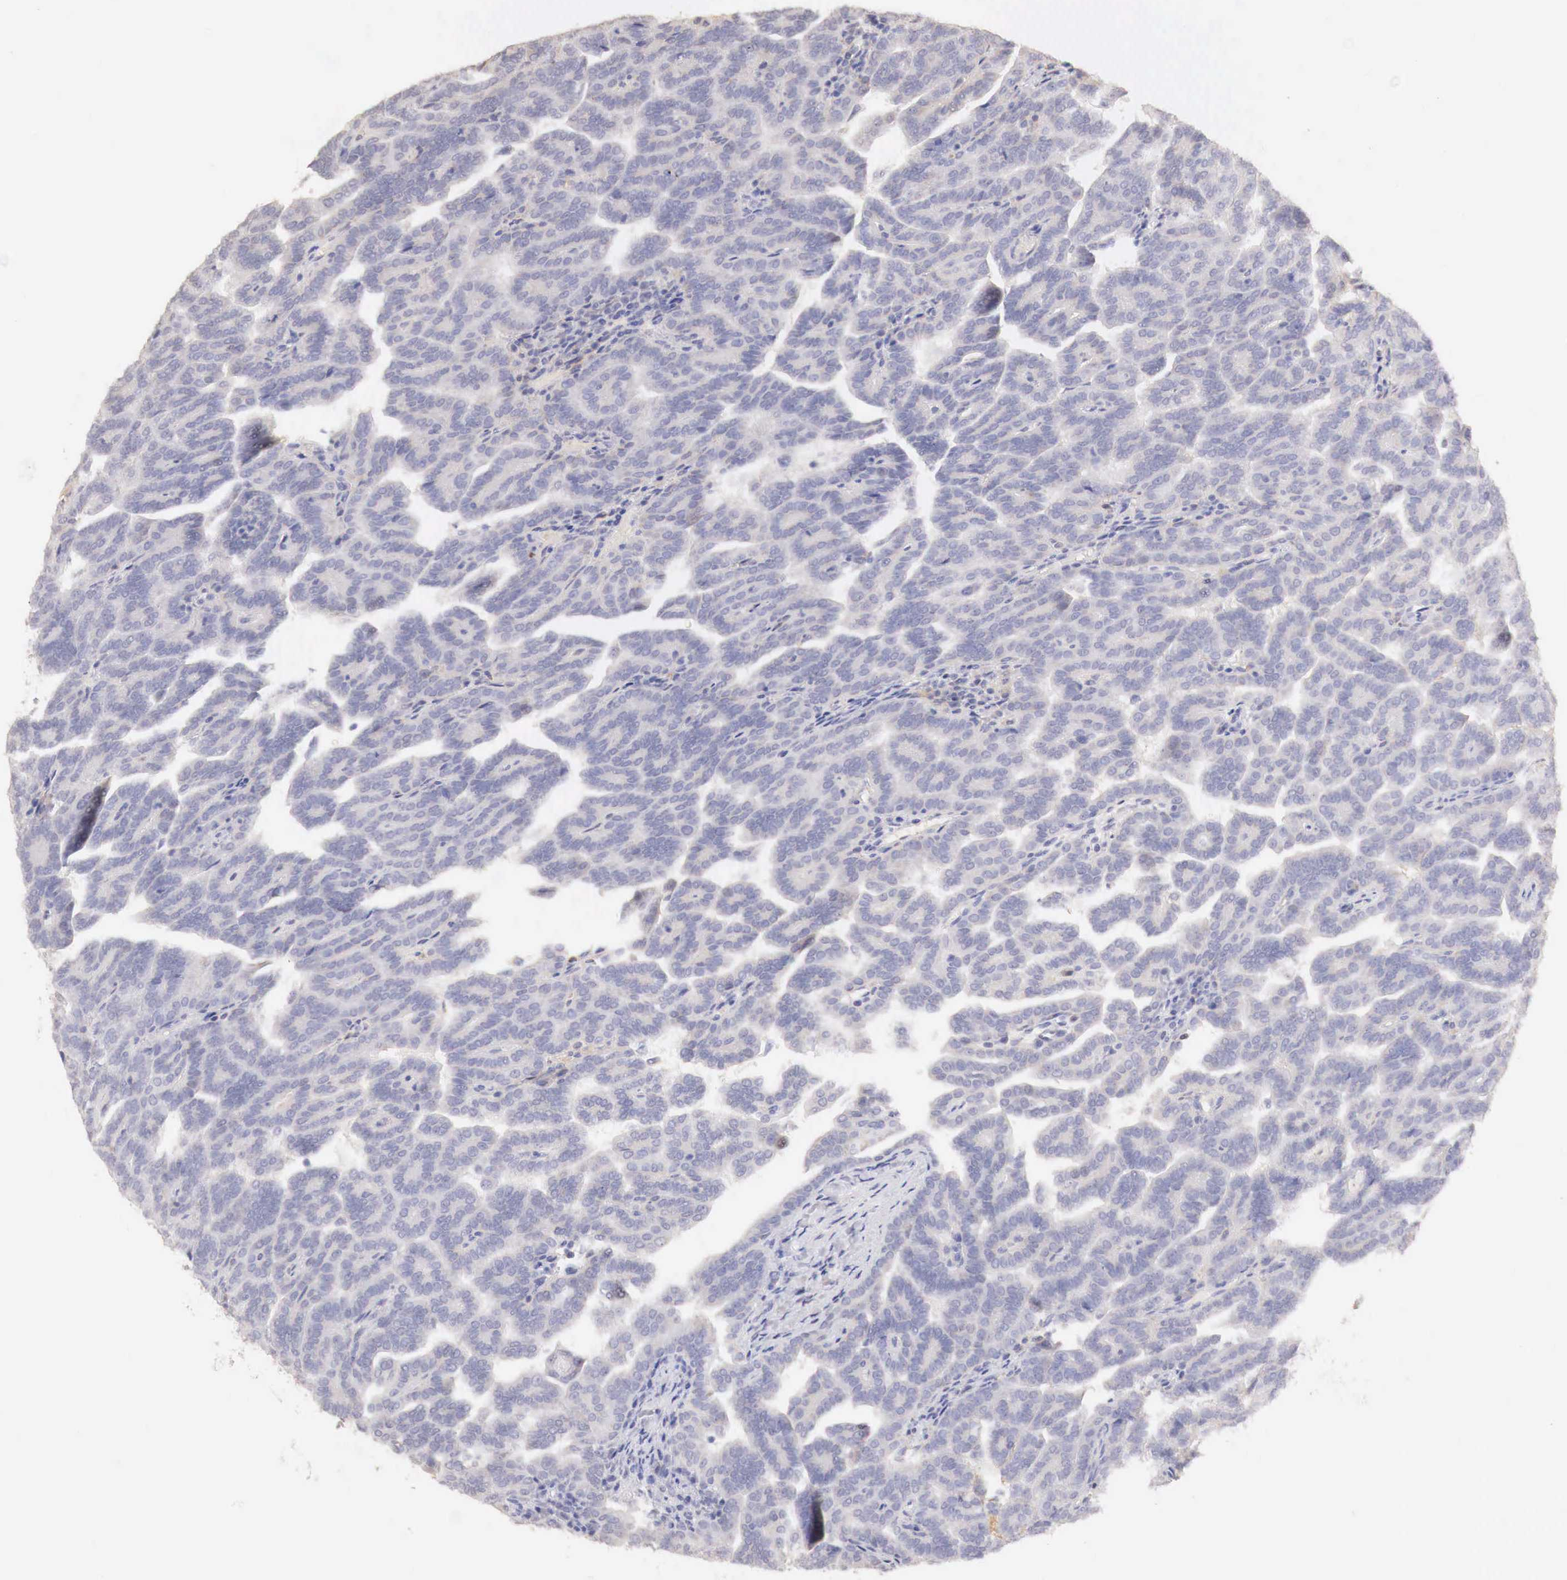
{"staining": {"intensity": "negative", "quantity": "none", "location": "none"}, "tissue": "renal cancer", "cell_type": "Tumor cells", "image_type": "cancer", "snomed": [{"axis": "morphology", "description": "Adenocarcinoma, NOS"}, {"axis": "topography", "description": "Kidney"}], "caption": "IHC image of human renal cancer (adenocarcinoma) stained for a protein (brown), which exhibits no positivity in tumor cells.", "gene": "GATA1", "patient": {"sex": "male", "age": 61}}